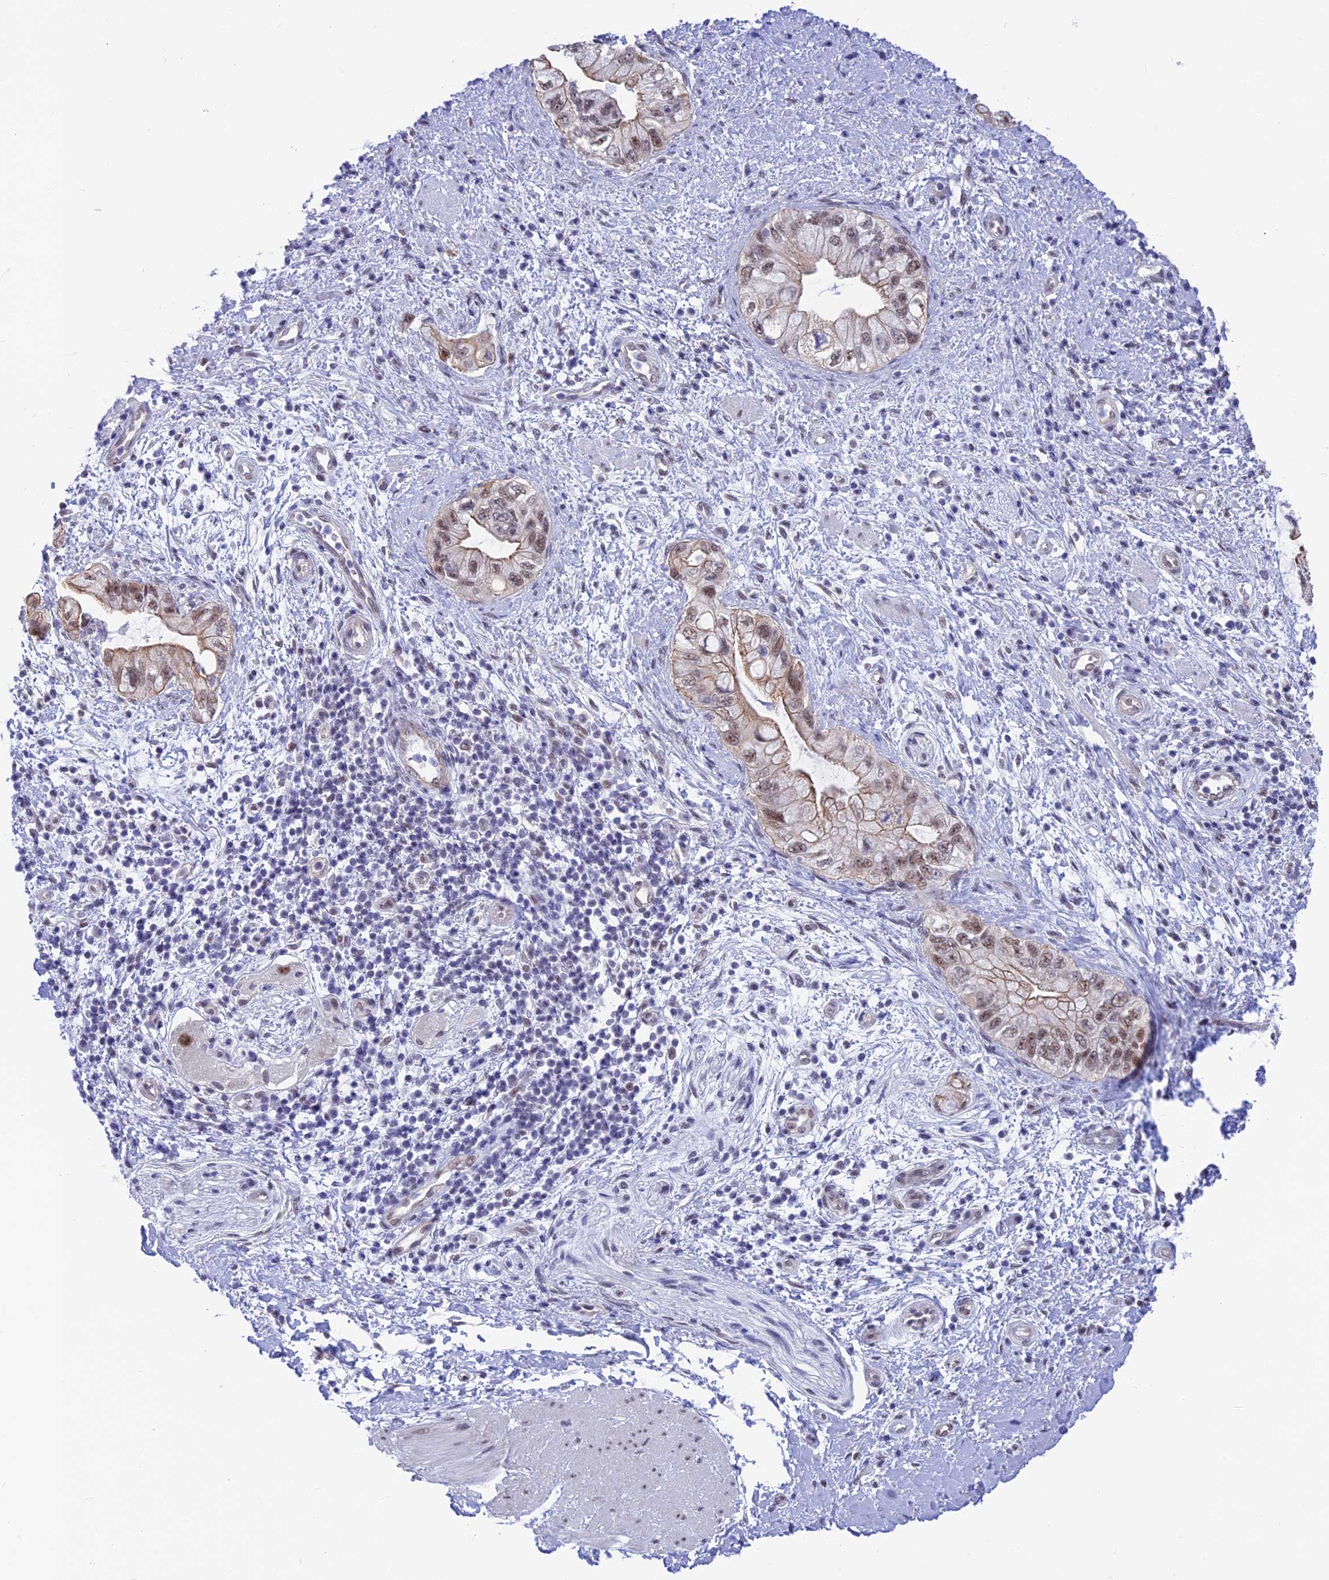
{"staining": {"intensity": "moderate", "quantity": ">75%", "location": "cytoplasmic/membranous,nuclear"}, "tissue": "pancreatic cancer", "cell_type": "Tumor cells", "image_type": "cancer", "snomed": [{"axis": "morphology", "description": "Adenocarcinoma, NOS"}, {"axis": "topography", "description": "Pancreas"}], "caption": "DAB (3,3'-diaminobenzidine) immunohistochemical staining of human adenocarcinoma (pancreatic) shows moderate cytoplasmic/membranous and nuclear protein positivity in about >75% of tumor cells. (DAB (3,3'-diaminobenzidine) IHC with brightfield microscopy, high magnification).", "gene": "SRSF5", "patient": {"sex": "female", "age": 73}}